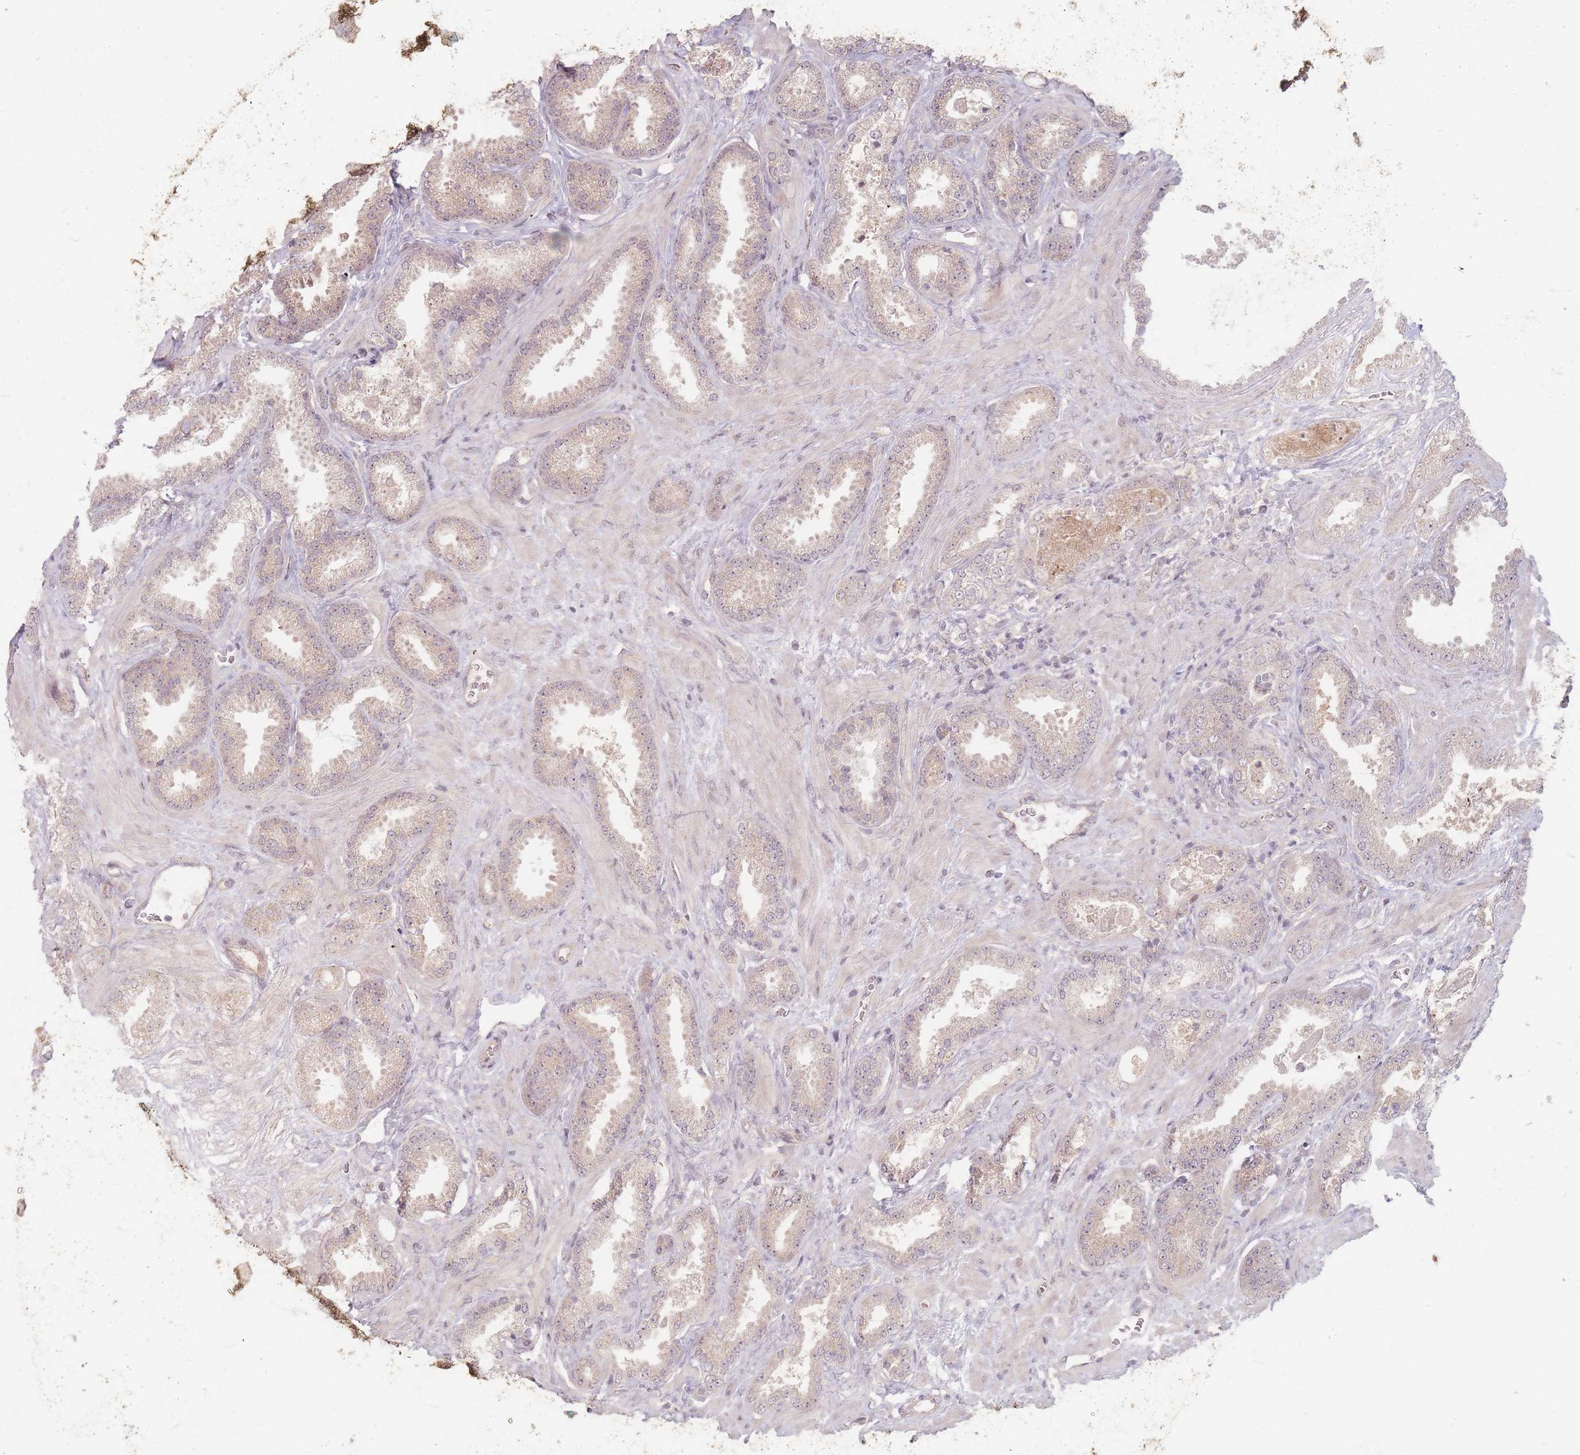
{"staining": {"intensity": "weak", "quantity": "<25%", "location": "cytoplasmic/membranous"}, "tissue": "prostate cancer", "cell_type": "Tumor cells", "image_type": "cancer", "snomed": [{"axis": "morphology", "description": "Adenocarcinoma, Low grade"}, {"axis": "topography", "description": "Prostate"}], "caption": "There is no significant positivity in tumor cells of prostate cancer.", "gene": "GABRA6", "patient": {"sex": "male", "age": 62}}